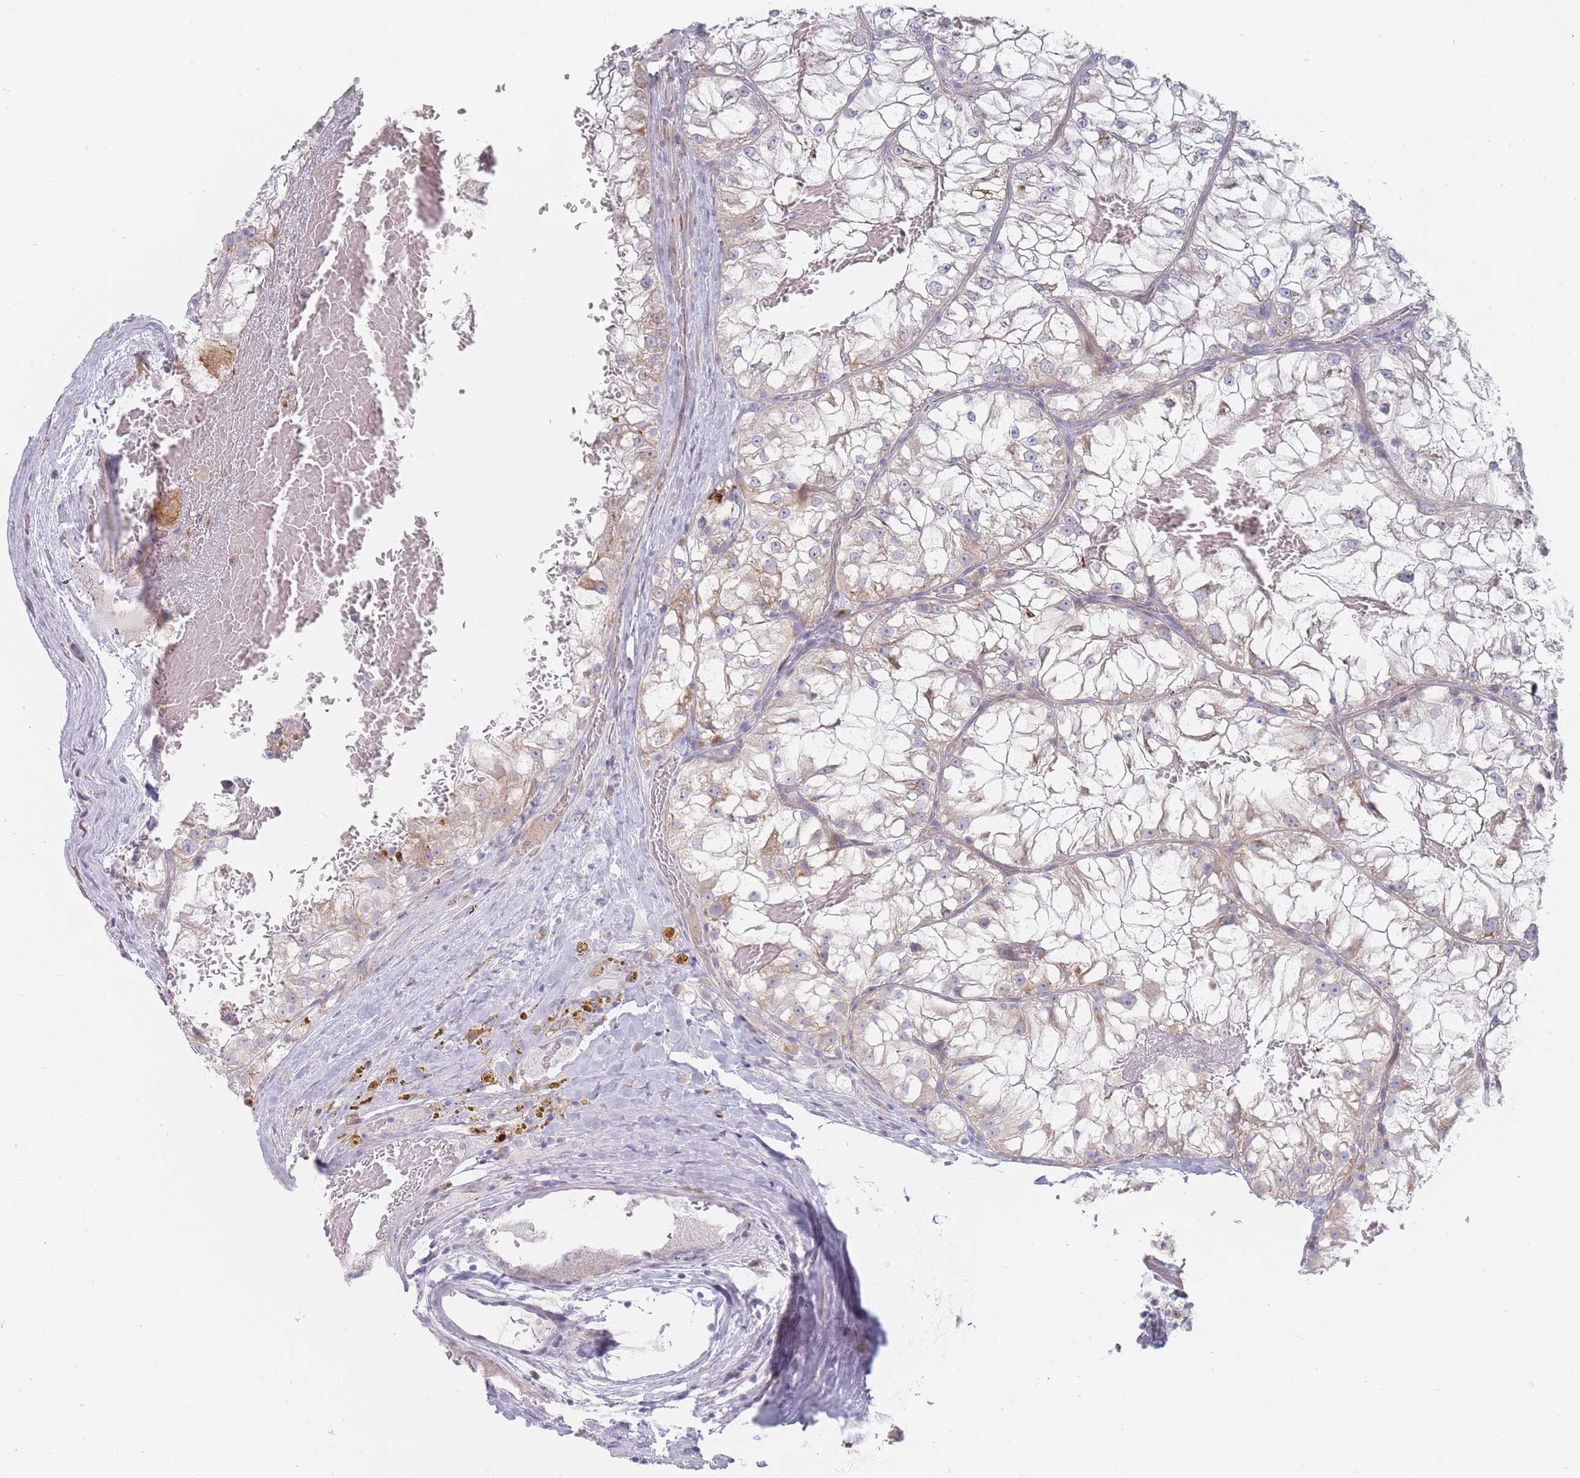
{"staining": {"intensity": "negative", "quantity": "none", "location": "none"}, "tissue": "renal cancer", "cell_type": "Tumor cells", "image_type": "cancer", "snomed": [{"axis": "morphology", "description": "Adenocarcinoma, NOS"}, {"axis": "topography", "description": "Kidney"}], "caption": "An image of renal adenocarcinoma stained for a protein reveals no brown staining in tumor cells.", "gene": "SPATS1", "patient": {"sex": "female", "age": 72}}